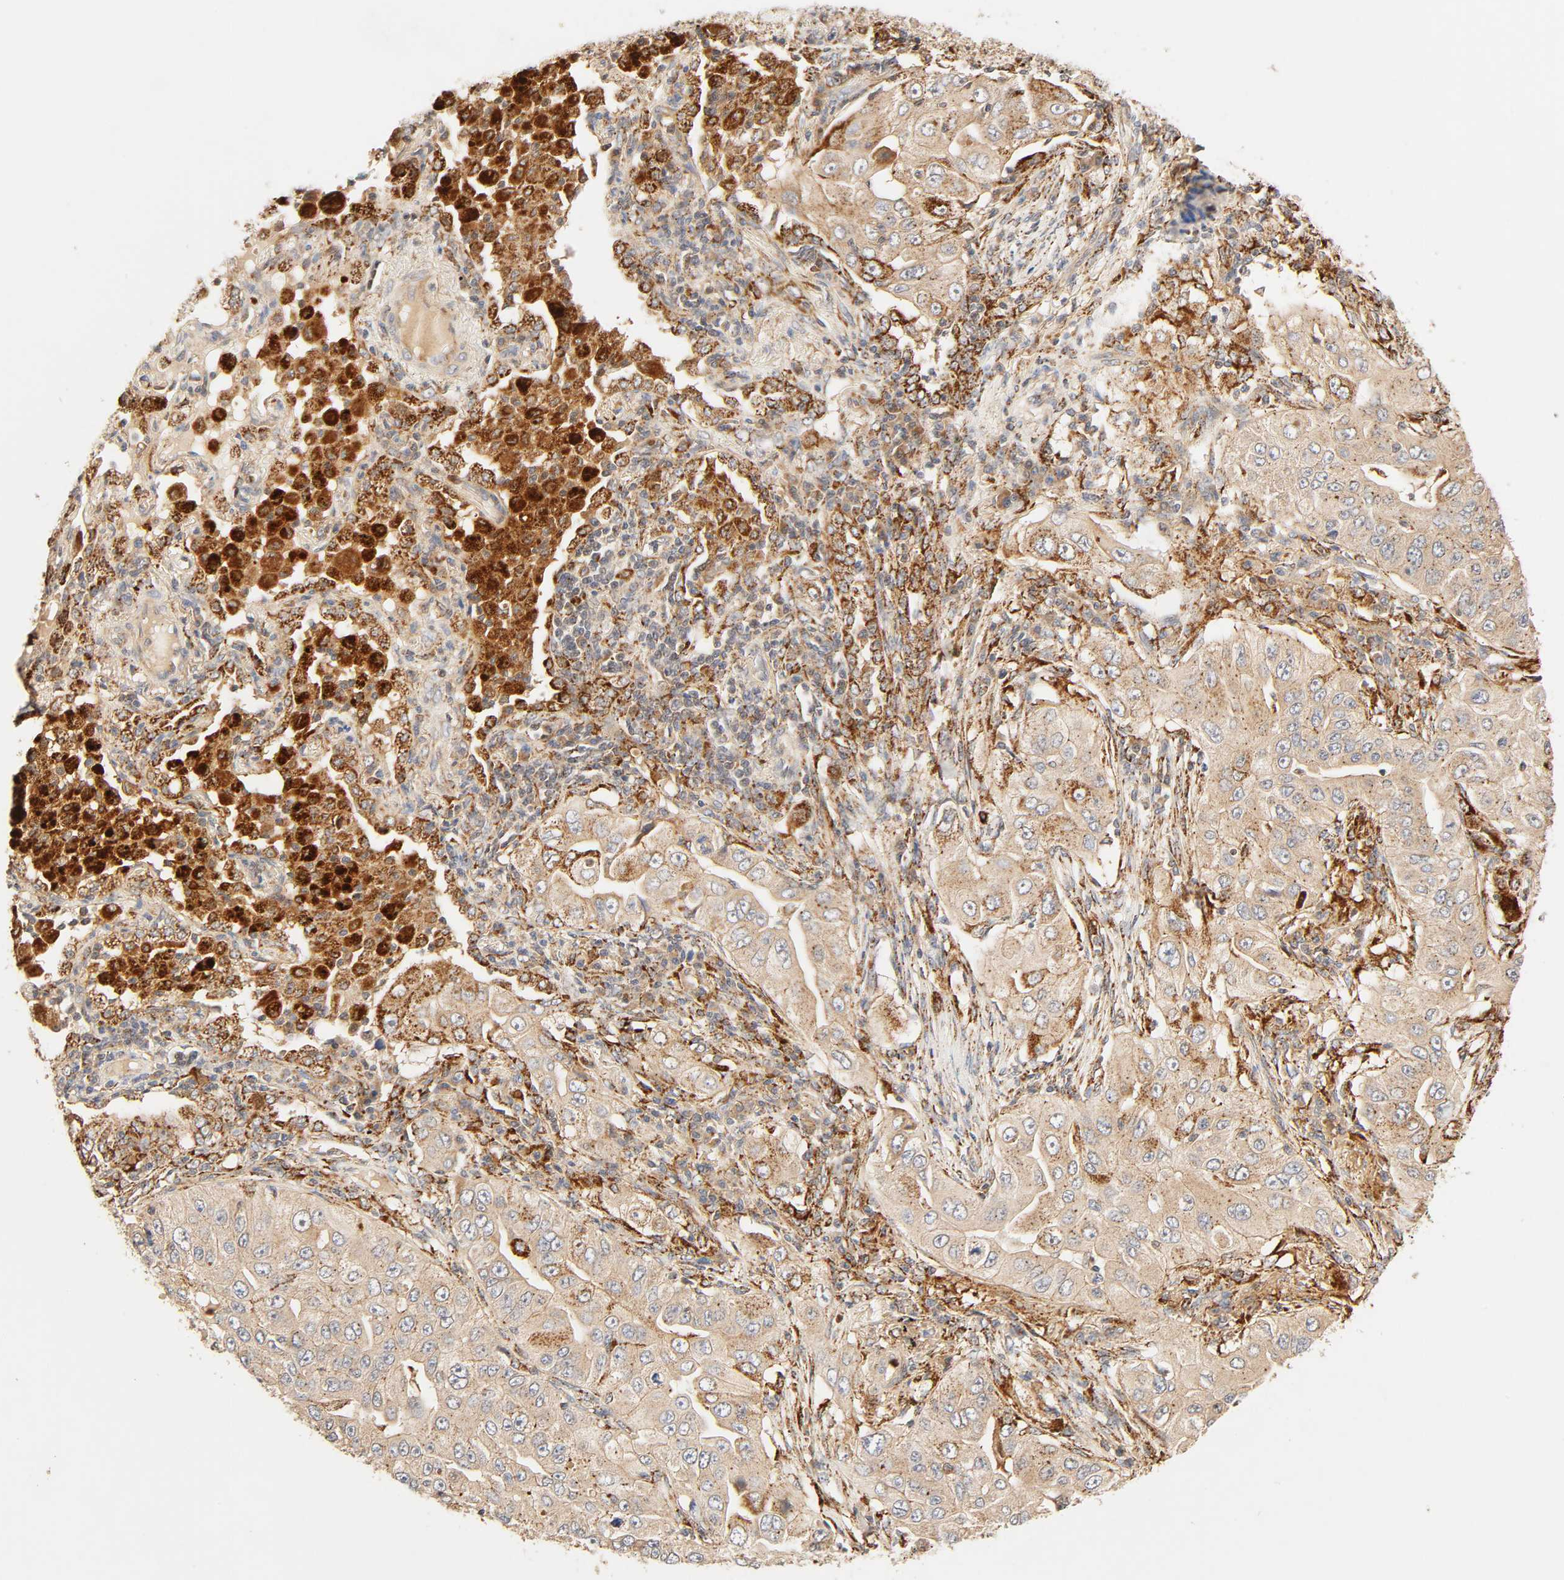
{"staining": {"intensity": "moderate", "quantity": ">75%", "location": "cytoplasmic/membranous"}, "tissue": "lung cancer", "cell_type": "Tumor cells", "image_type": "cancer", "snomed": [{"axis": "morphology", "description": "Adenocarcinoma, NOS"}, {"axis": "topography", "description": "Lung"}], "caption": "Lung cancer (adenocarcinoma) stained for a protein (brown) displays moderate cytoplasmic/membranous positive staining in approximately >75% of tumor cells.", "gene": "MAPK6", "patient": {"sex": "male", "age": 84}}